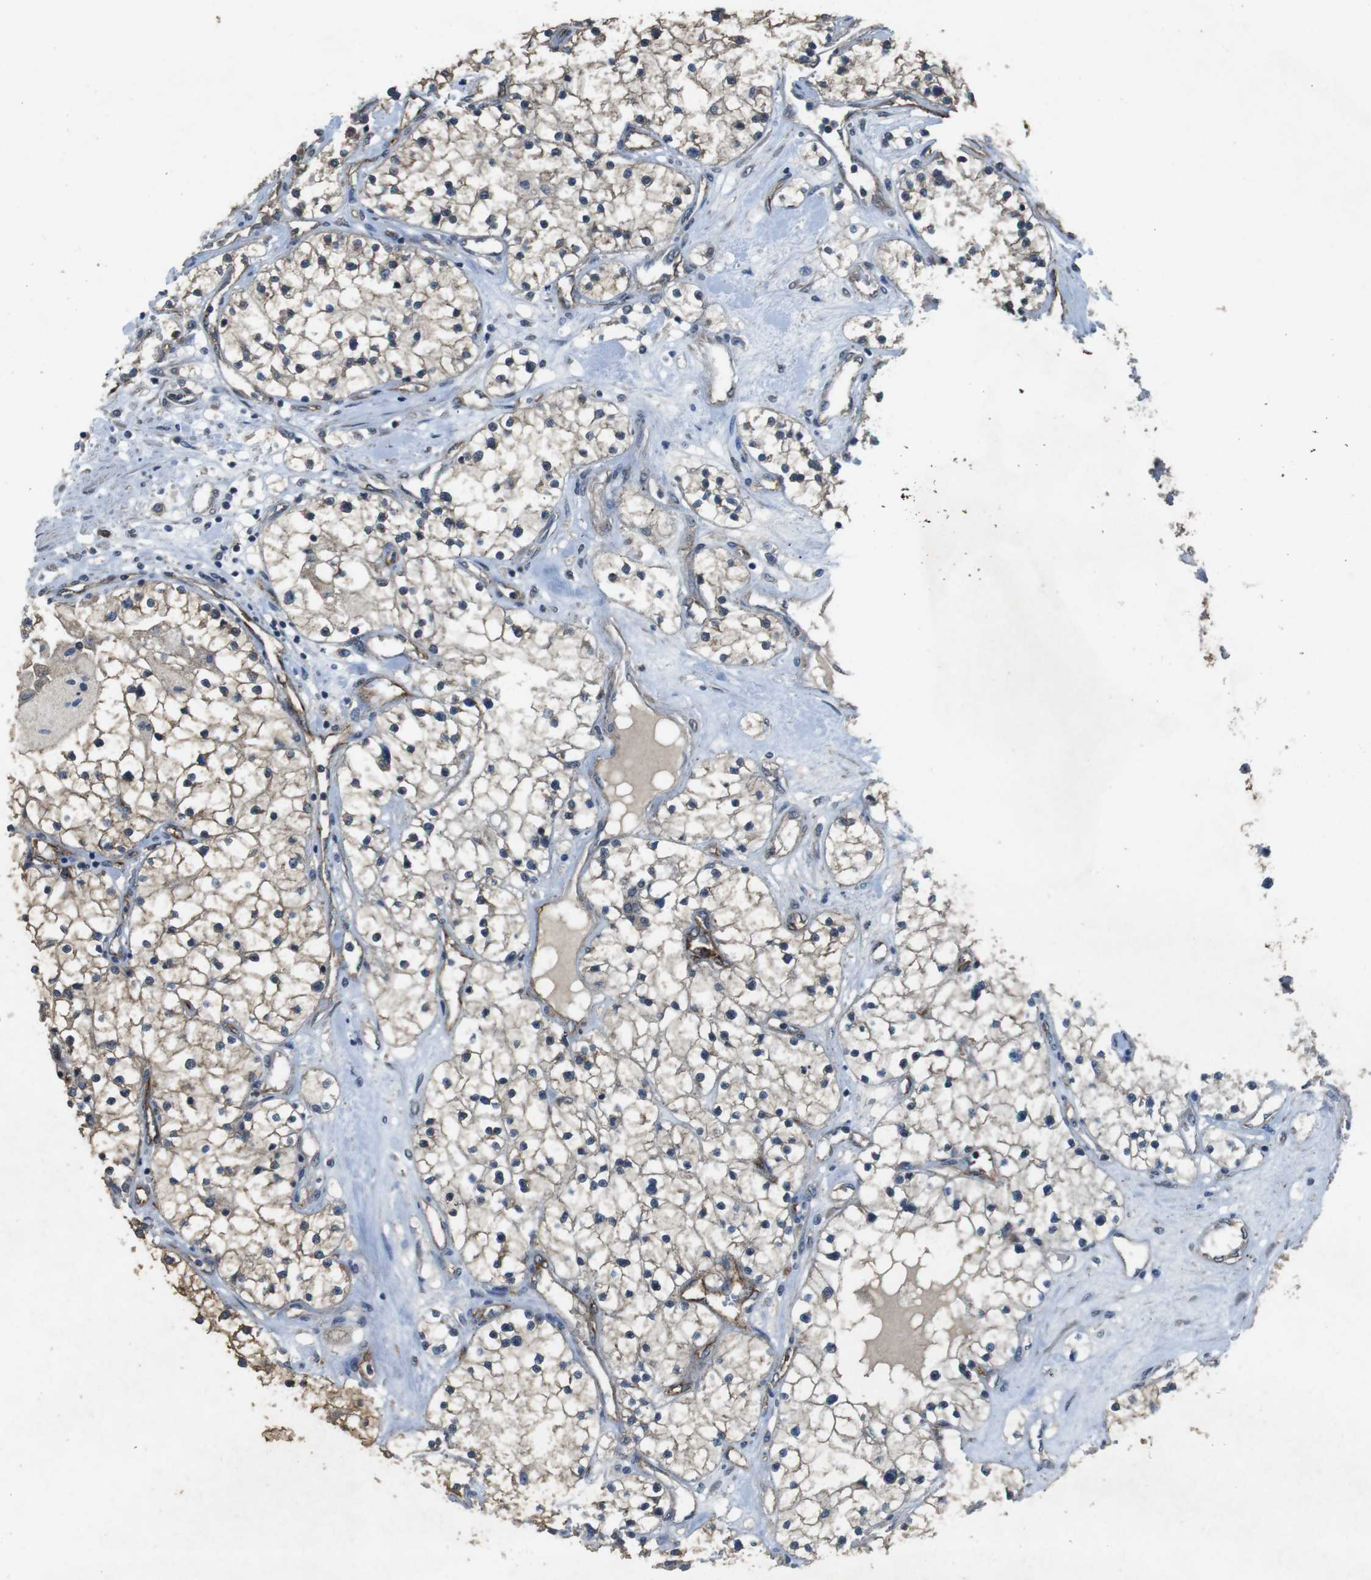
{"staining": {"intensity": "negative", "quantity": "none", "location": "none"}, "tissue": "renal cancer", "cell_type": "Tumor cells", "image_type": "cancer", "snomed": [{"axis": "morphology", "description": "Adenocarcinoma, NOS"}, {"axis": "topography", "description": "Kidney"}], "caption": "This is an immunohistochemistry image of human adenocarcinoma (renal). There is no staining in tumor cells.", "gene": "CLDN7", "patient": {"sex": "male", "age": 68}}